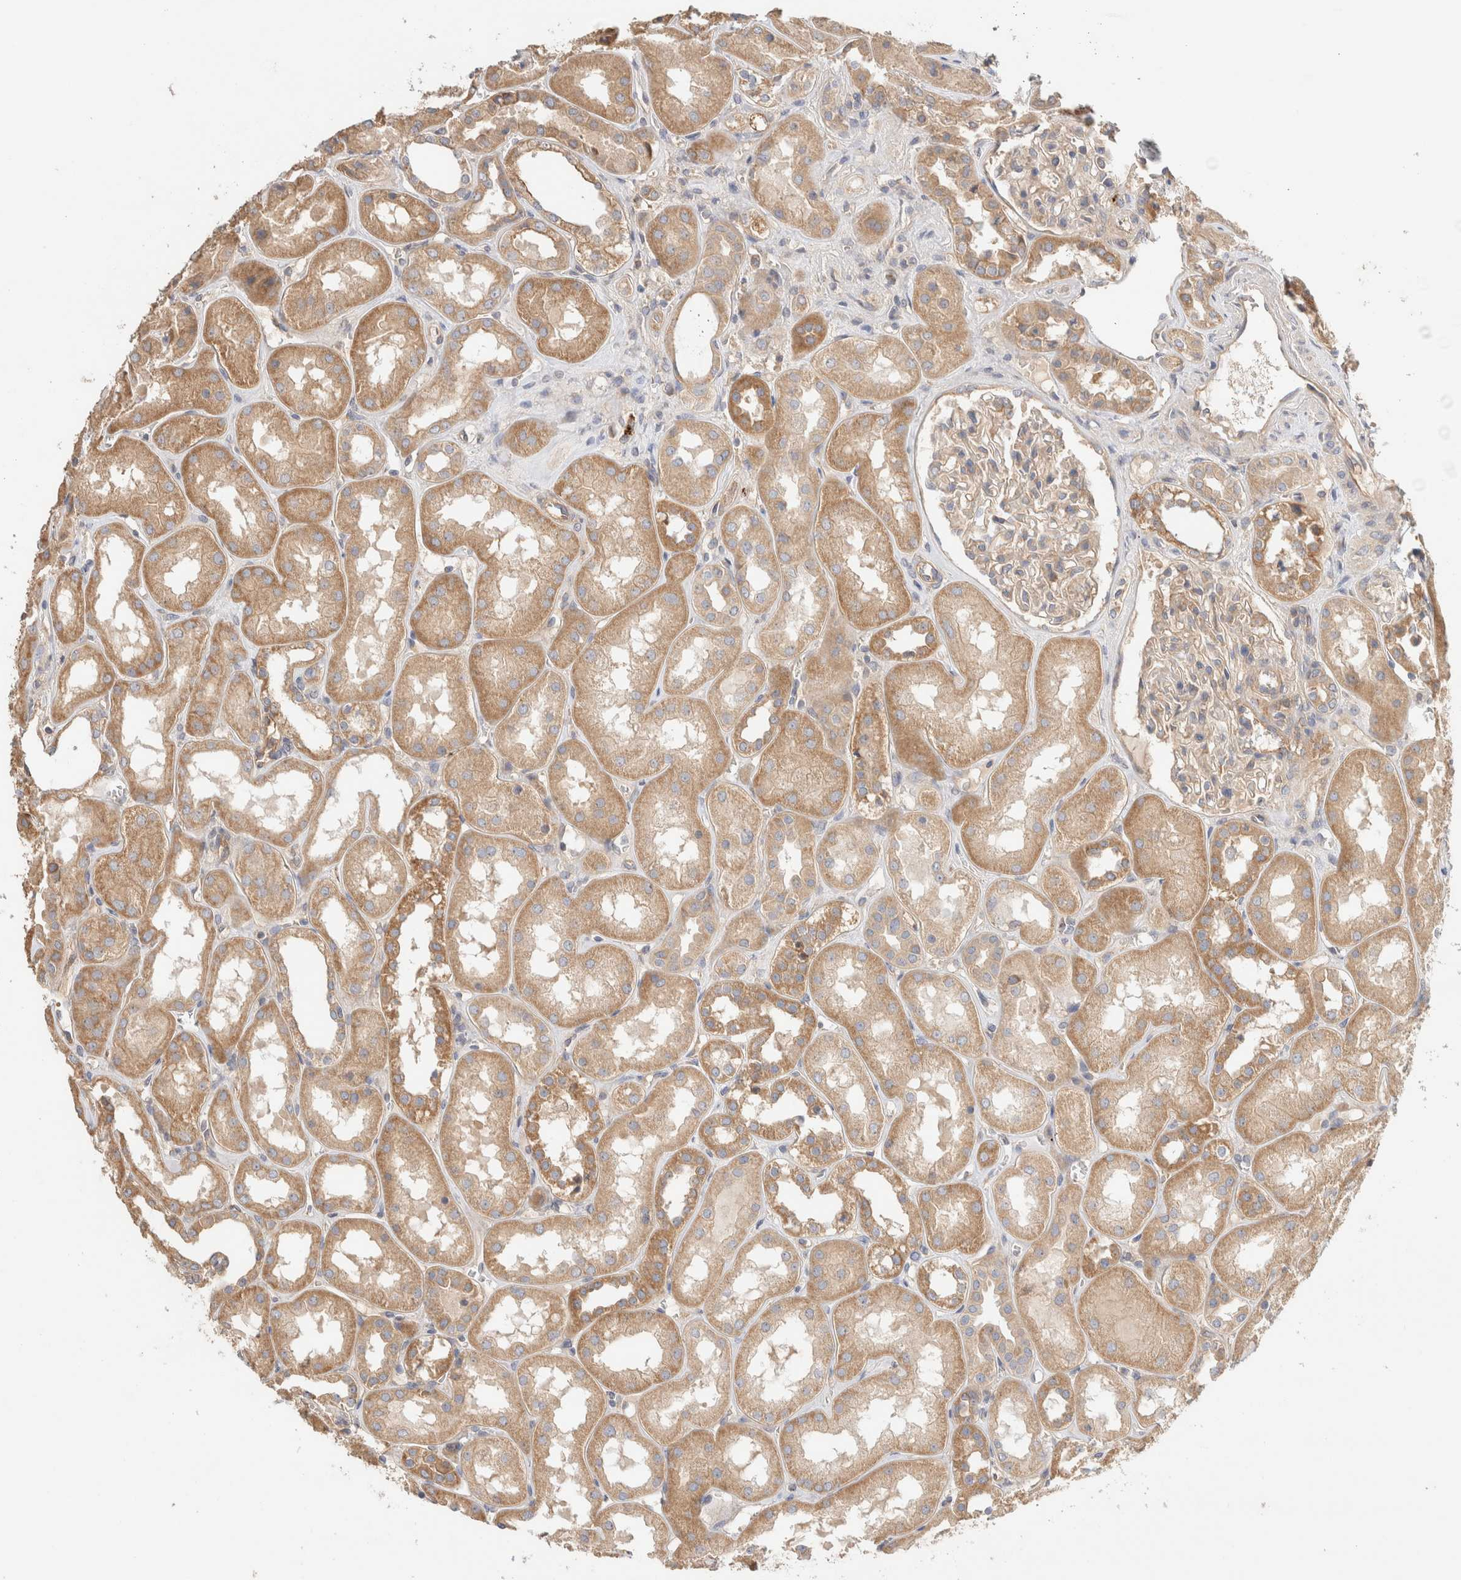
{"staining": {"intensity": "weak", "quantity": ">75%", "location": "cytoplasmic/membranous"}, "tissue": "kidney", "cell_type": "Cells in glomeruli", "image_type": "normal", "snomed": [{"axis": "morphology", "description": "Normal tissue, NOS"}, {"axis": "topography", "description": "Kidney"}], "caption": "About >75% of cells in glomeruli in benign kidney display weak cytoplasmic/membranous protein expression as visualized by brown immunohistochemical staining.", "gene": "B3GNTL1", "patient": {"sex": "male", "age": 70}}